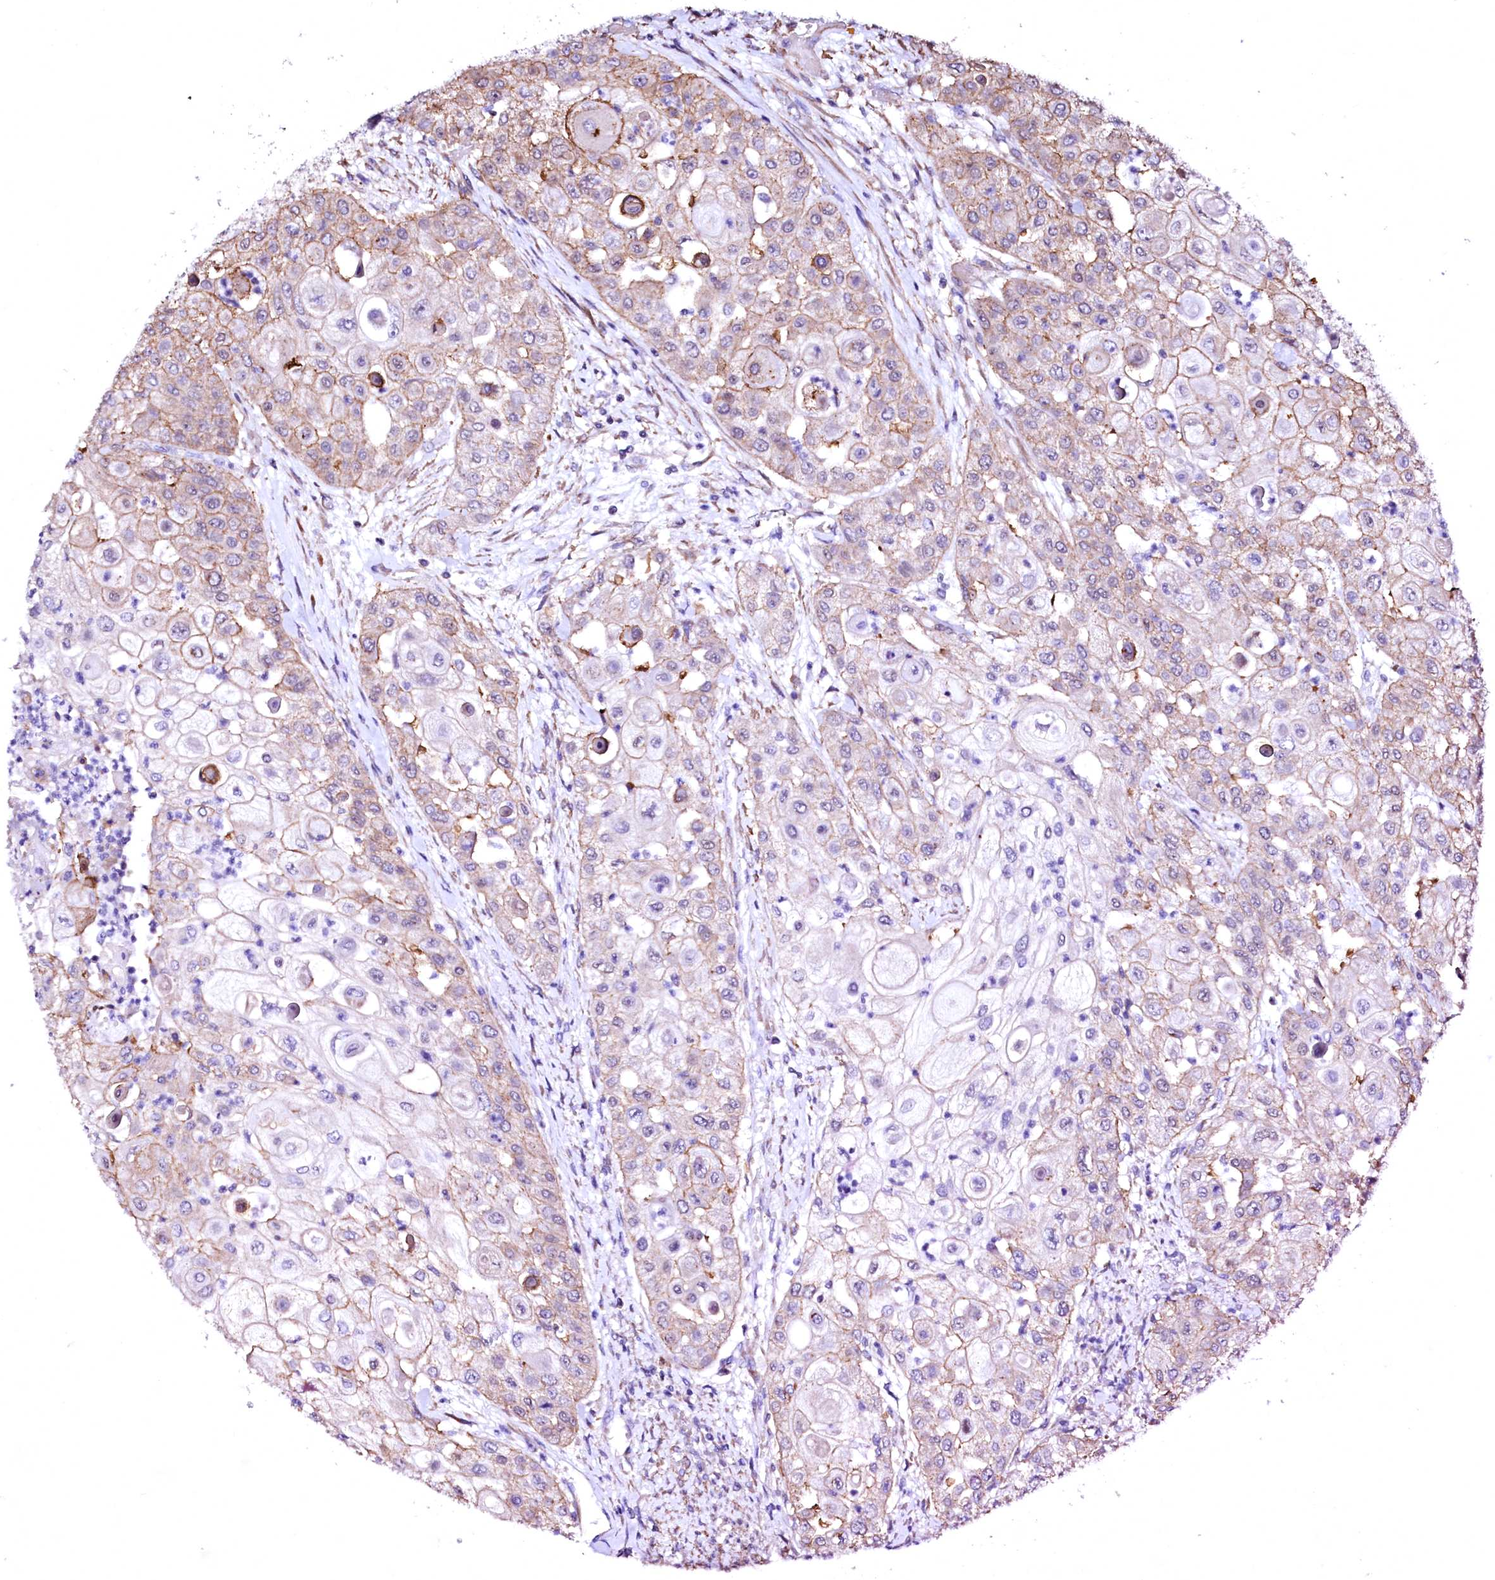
{"staining": {"intensity": "moderate", "quantity": "<25%", "location": "cytoplasmic/membranous"}, "tissue": "urothelial cancer", "cell_type": "Tumor cells", "image_type": "cancer", "snomed": [{"axis": "morphology", "description": "Urothelial carcinoma, High grade"}, {"axis": "topography", "description": "Urinary bladder"}], "caption": "Urothelial carcinoma (high-grade) tissue shows moderate cytoplasmic/membranous positivity in approximately <25% of tumor cells, visualized by immunohistochemistry. (IHC, brightfield microscopy, high magnification).", "gene": "GPR176", "patient": {"sex": "female", "age": 79}}